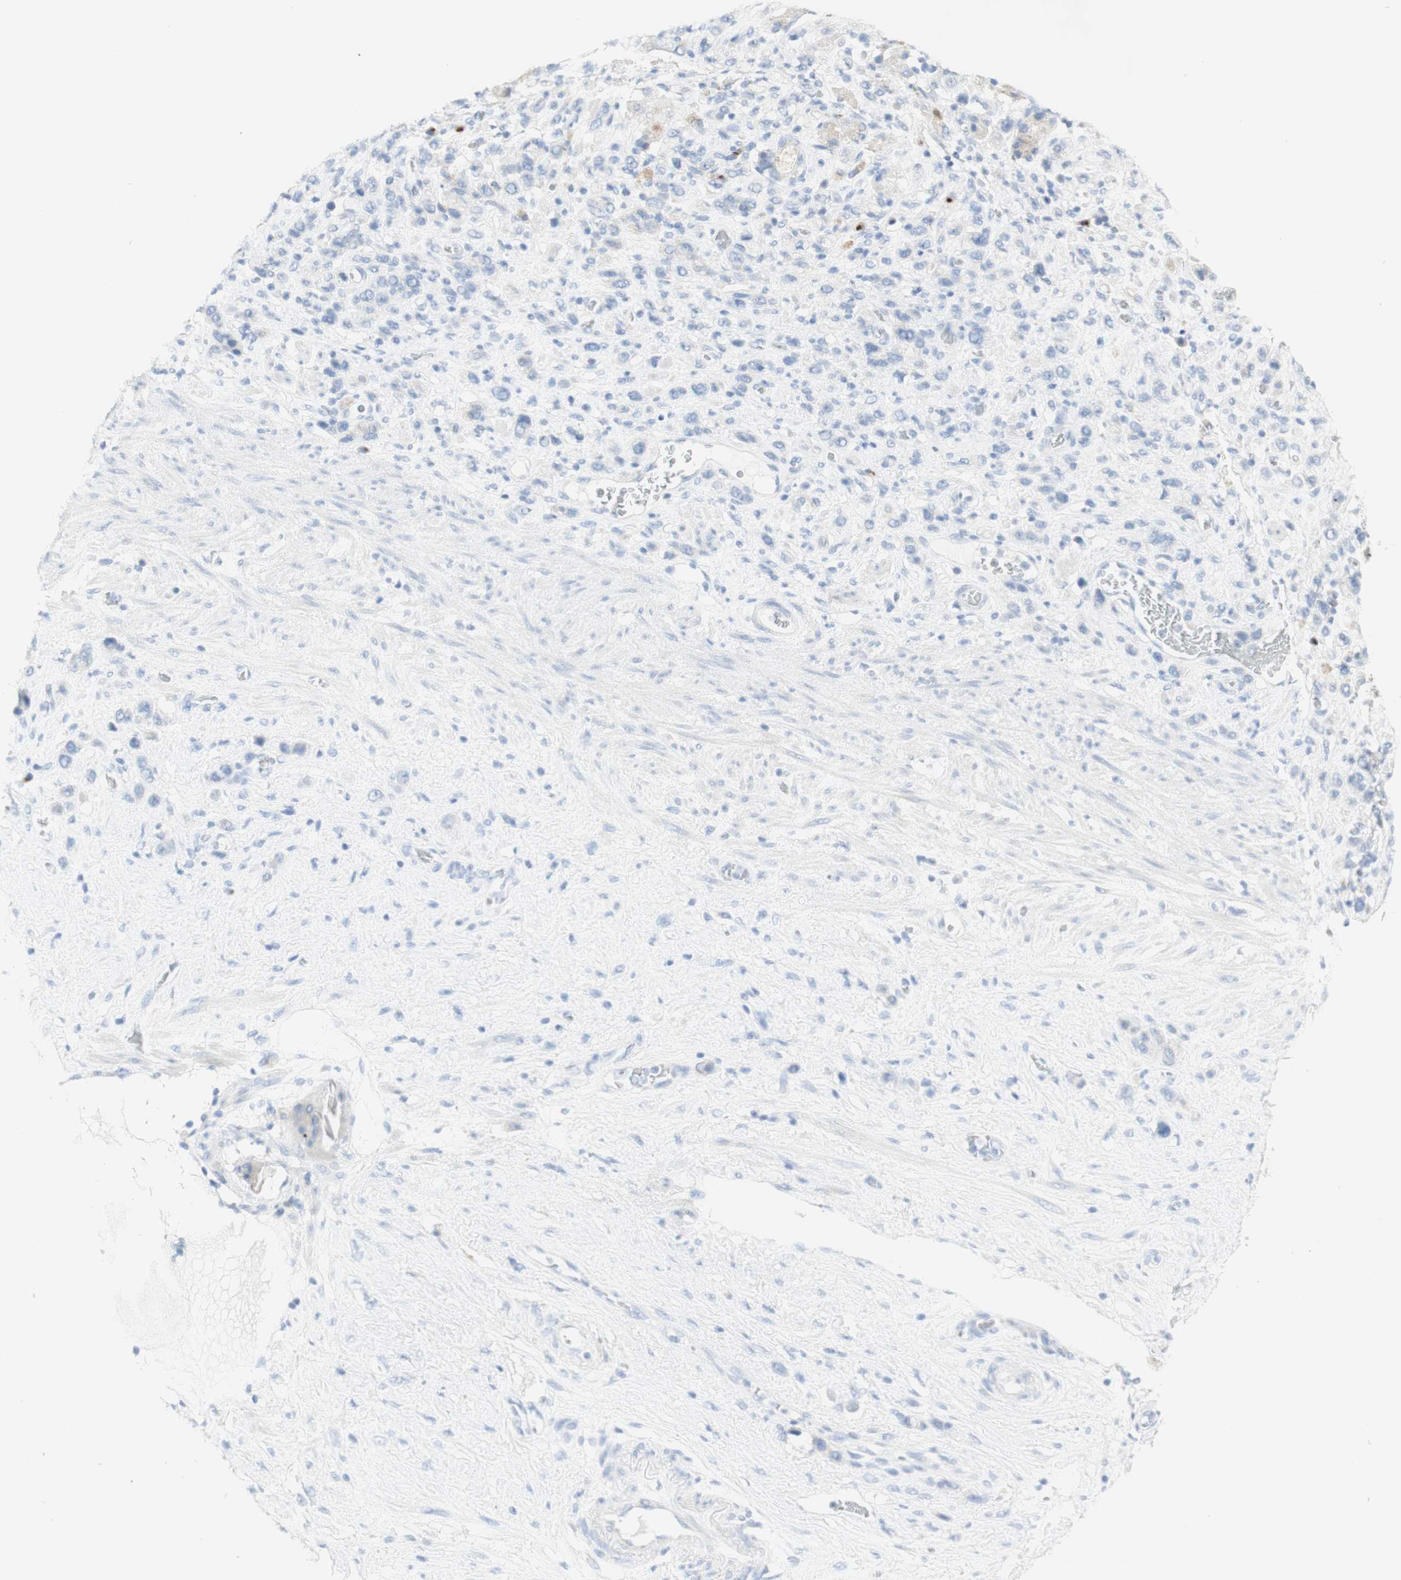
{"staining": {"intensity": "negative", "quantity": "none", "location": "none"}, "tissue": "stomach cancer", "cell_type": "Tumor cells", "image_type": "cancer", "snomed": [{"axis": "morphology", "description": "Adenocarcinoma, NOS"}, {"axis": "morphology", "description": "Adenocarcinoma, High grade"}, {"axis": "topography", "description": "Stomach, upper"}, {"axis": "topography", "description": "Stomach, lower"}], "caption": "Tumor cells show no significant protein staining in stomach adenocarcinoma.", "gene": "MANEA", "patient": {"sex": "female", "age": 65}}